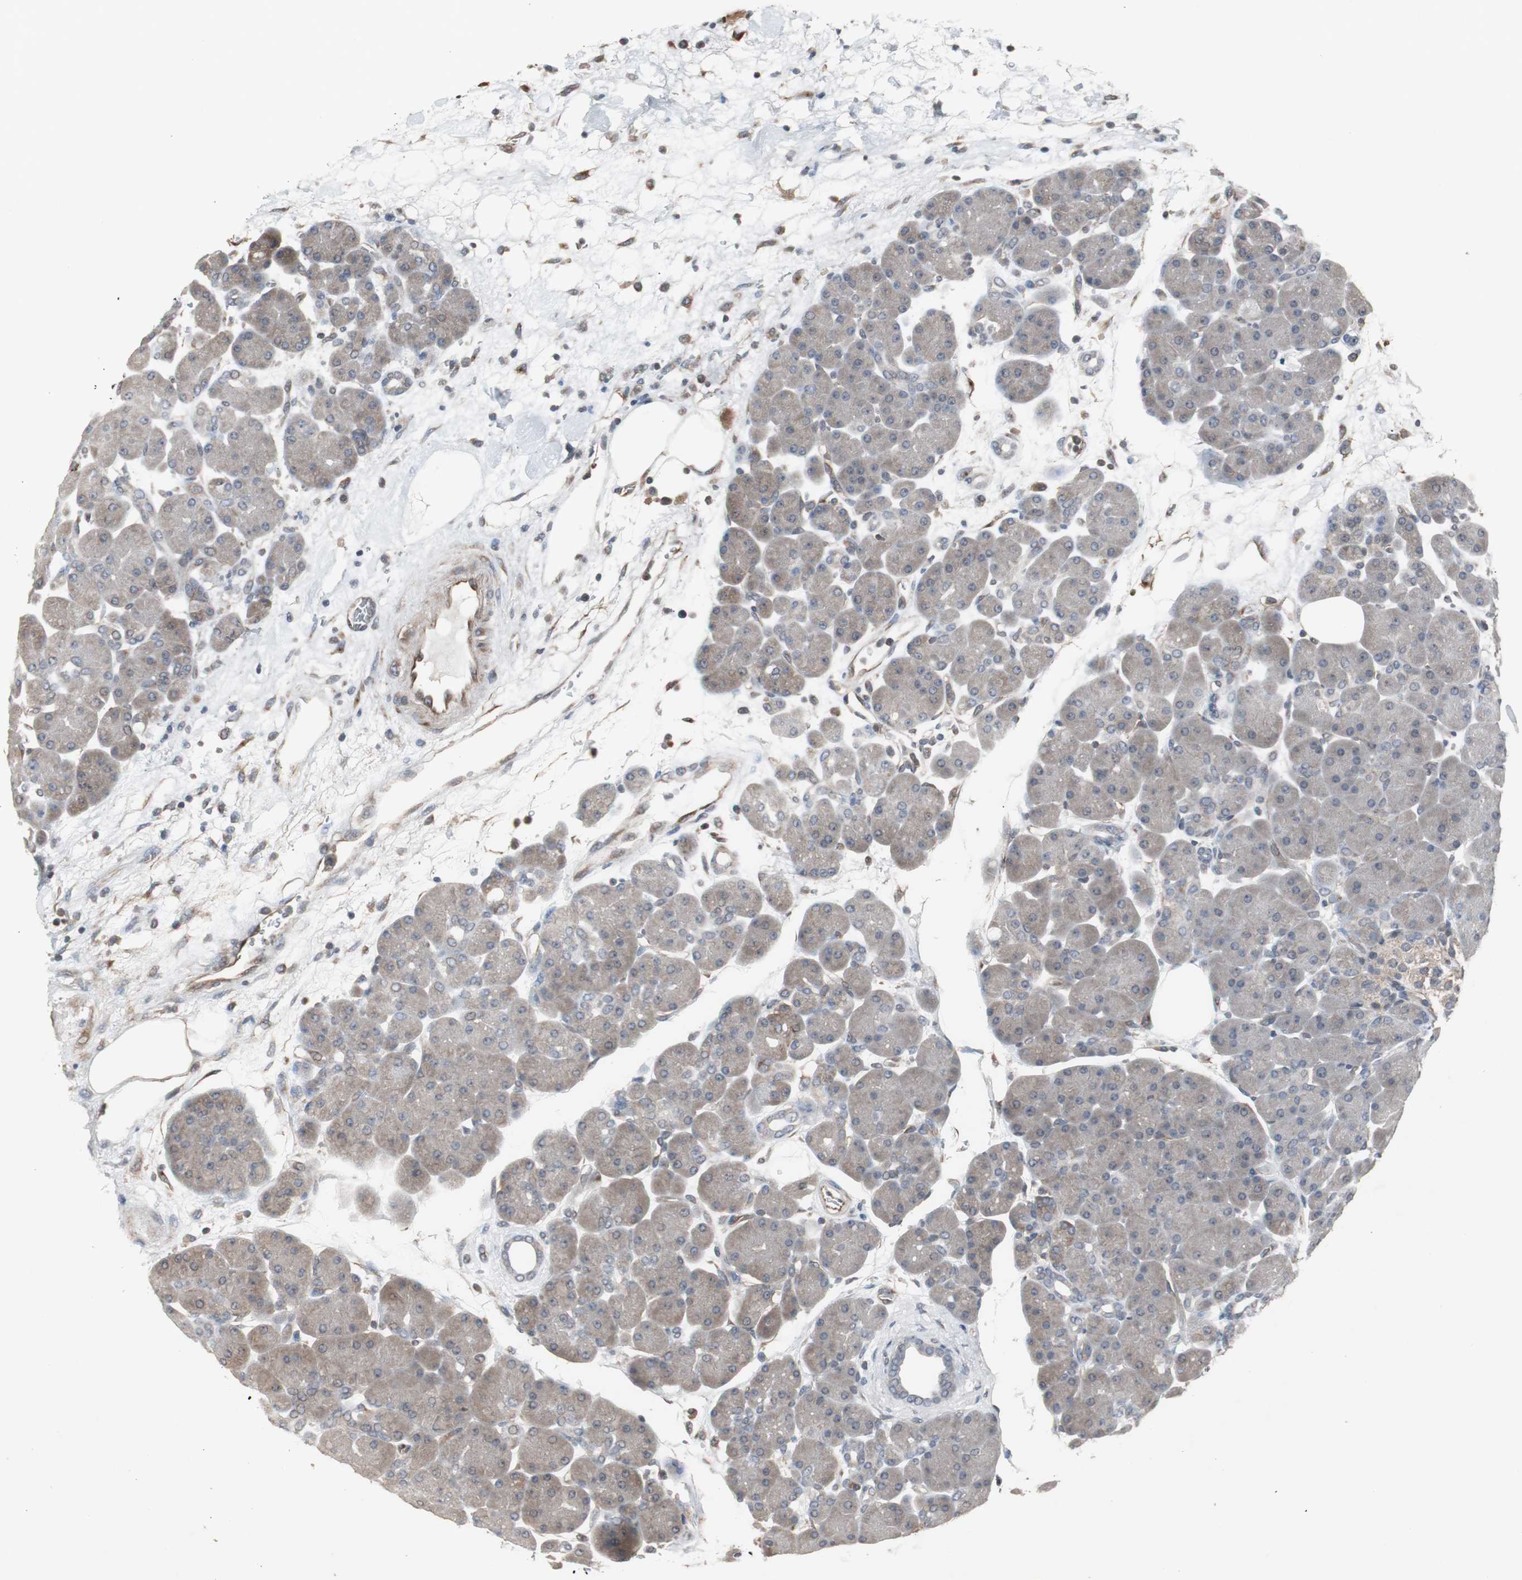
{"staining": {"intensity": "weak", "quantity": ">75%", "location": "cytoplasmic/membranous"}, "tissue": "pancreas", "cell_type": "Exocrine glandular cells", "image_type": "normal", "snomed": [{"axis": "morphology", "description": "Normal tissue, NOS"}, {"axis": "topography", "description": "Pancreas"}], "caption": "An immunohistochemistry (IHC) micrograph of unremarkable tissue is shown. Protein staining in brown shows weak cytoplasmic/membranous positivity in pancreas within exocrine glandular cells.", "gene": "ATP2B2", "patient": {"sex": "male", "age": 66}}